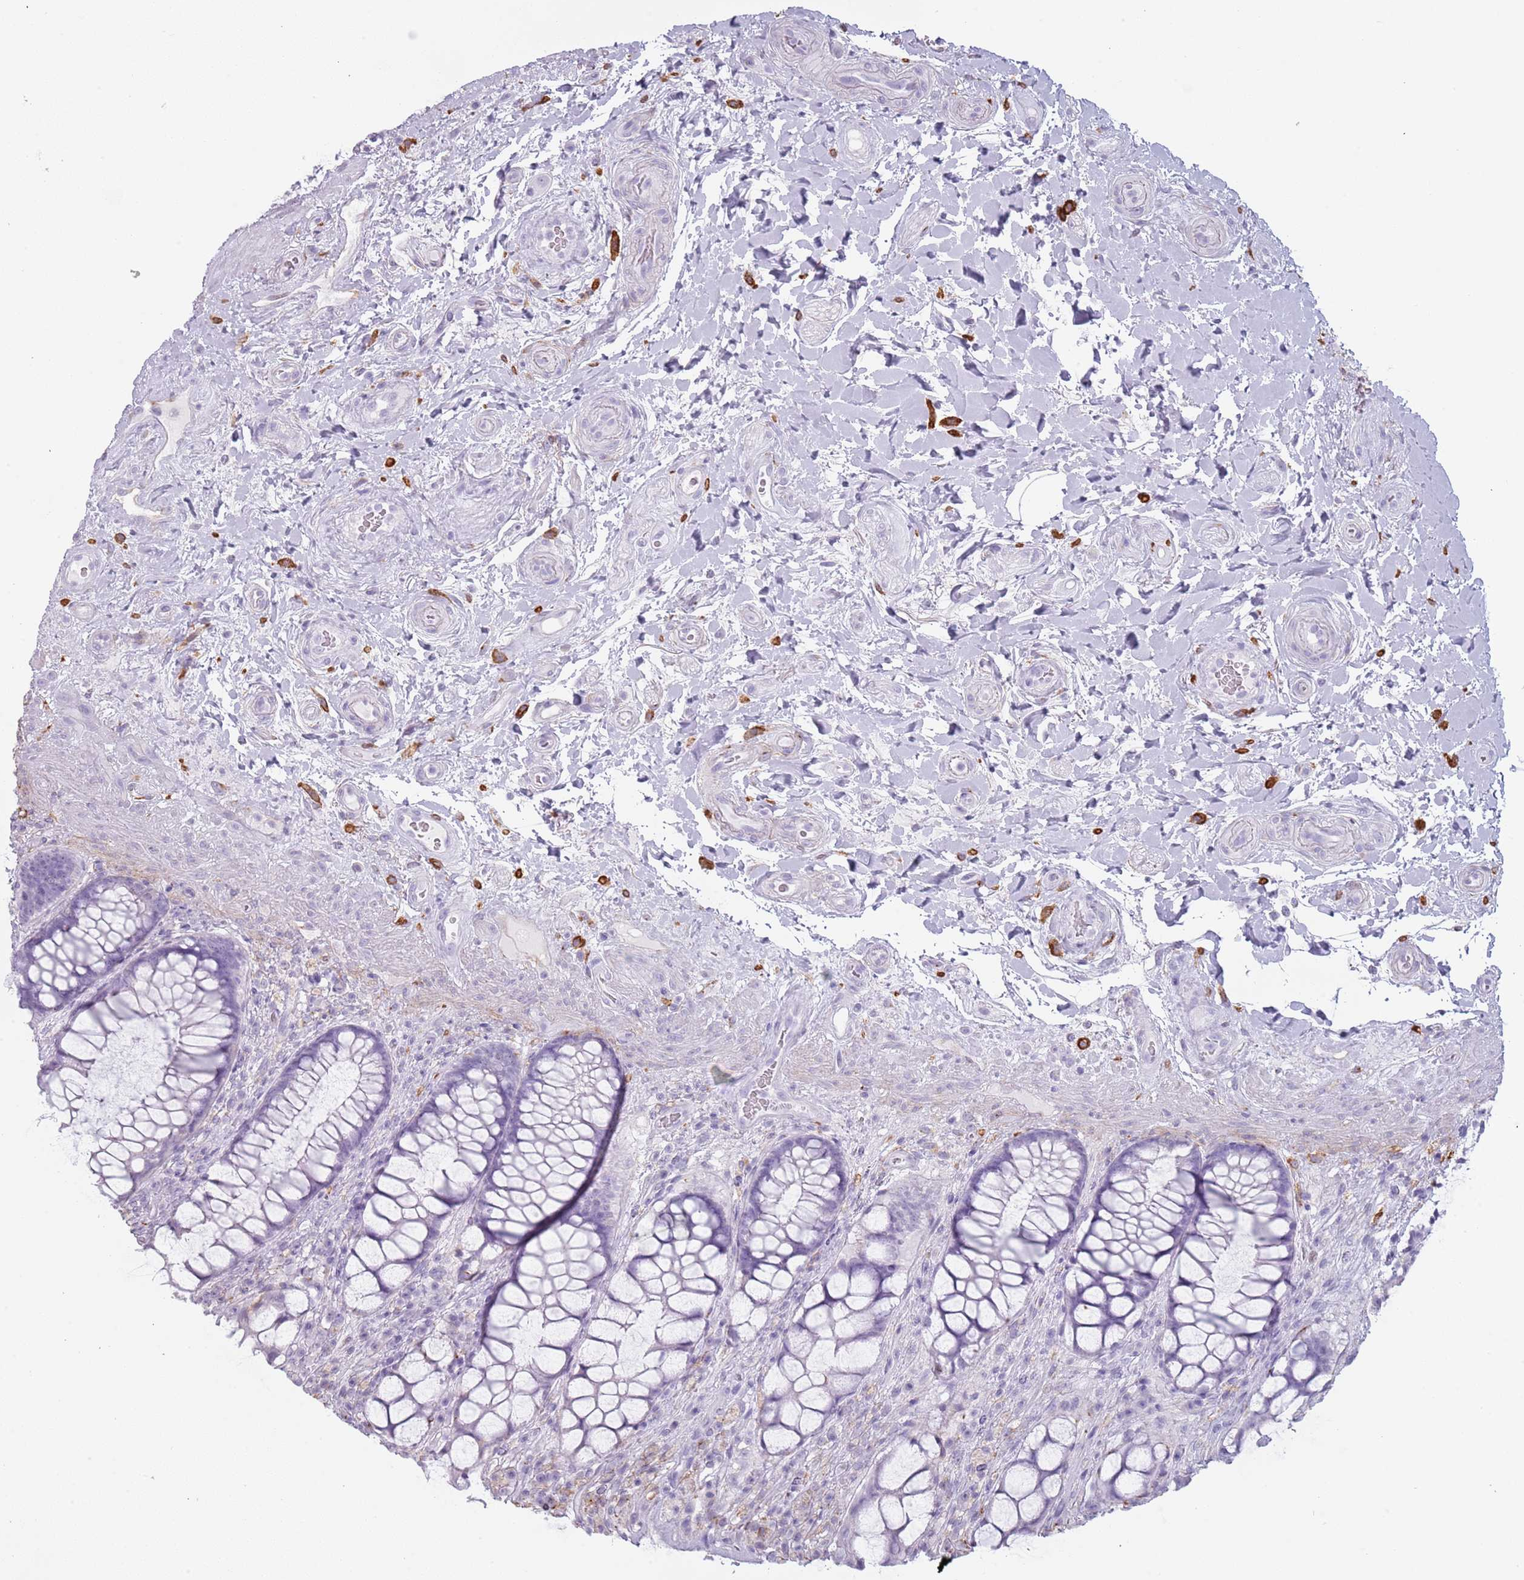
{"staining": {"intensity": "negative", "quantity": "none", "location": "none"}, "tissue": "rectum", "cell_type": "Glandular cells", "image_type": "normal", "snomed": [{"axis": "morphology", "description": "Normal tissue, NOS"}, {"axis": "topography", "description": "Rectum"}], "caption": "There is no significant staining in glandular cells of rectum. (Stains: DAB (3,3'-diaminobenzidine) immunohistochemistry (IHC) with hematoxylin counter stain, Microscopy: brightfield microscopy at high magnification).", "gene": "COLEC12", "patient": {"sex": "female", "age": 58}}